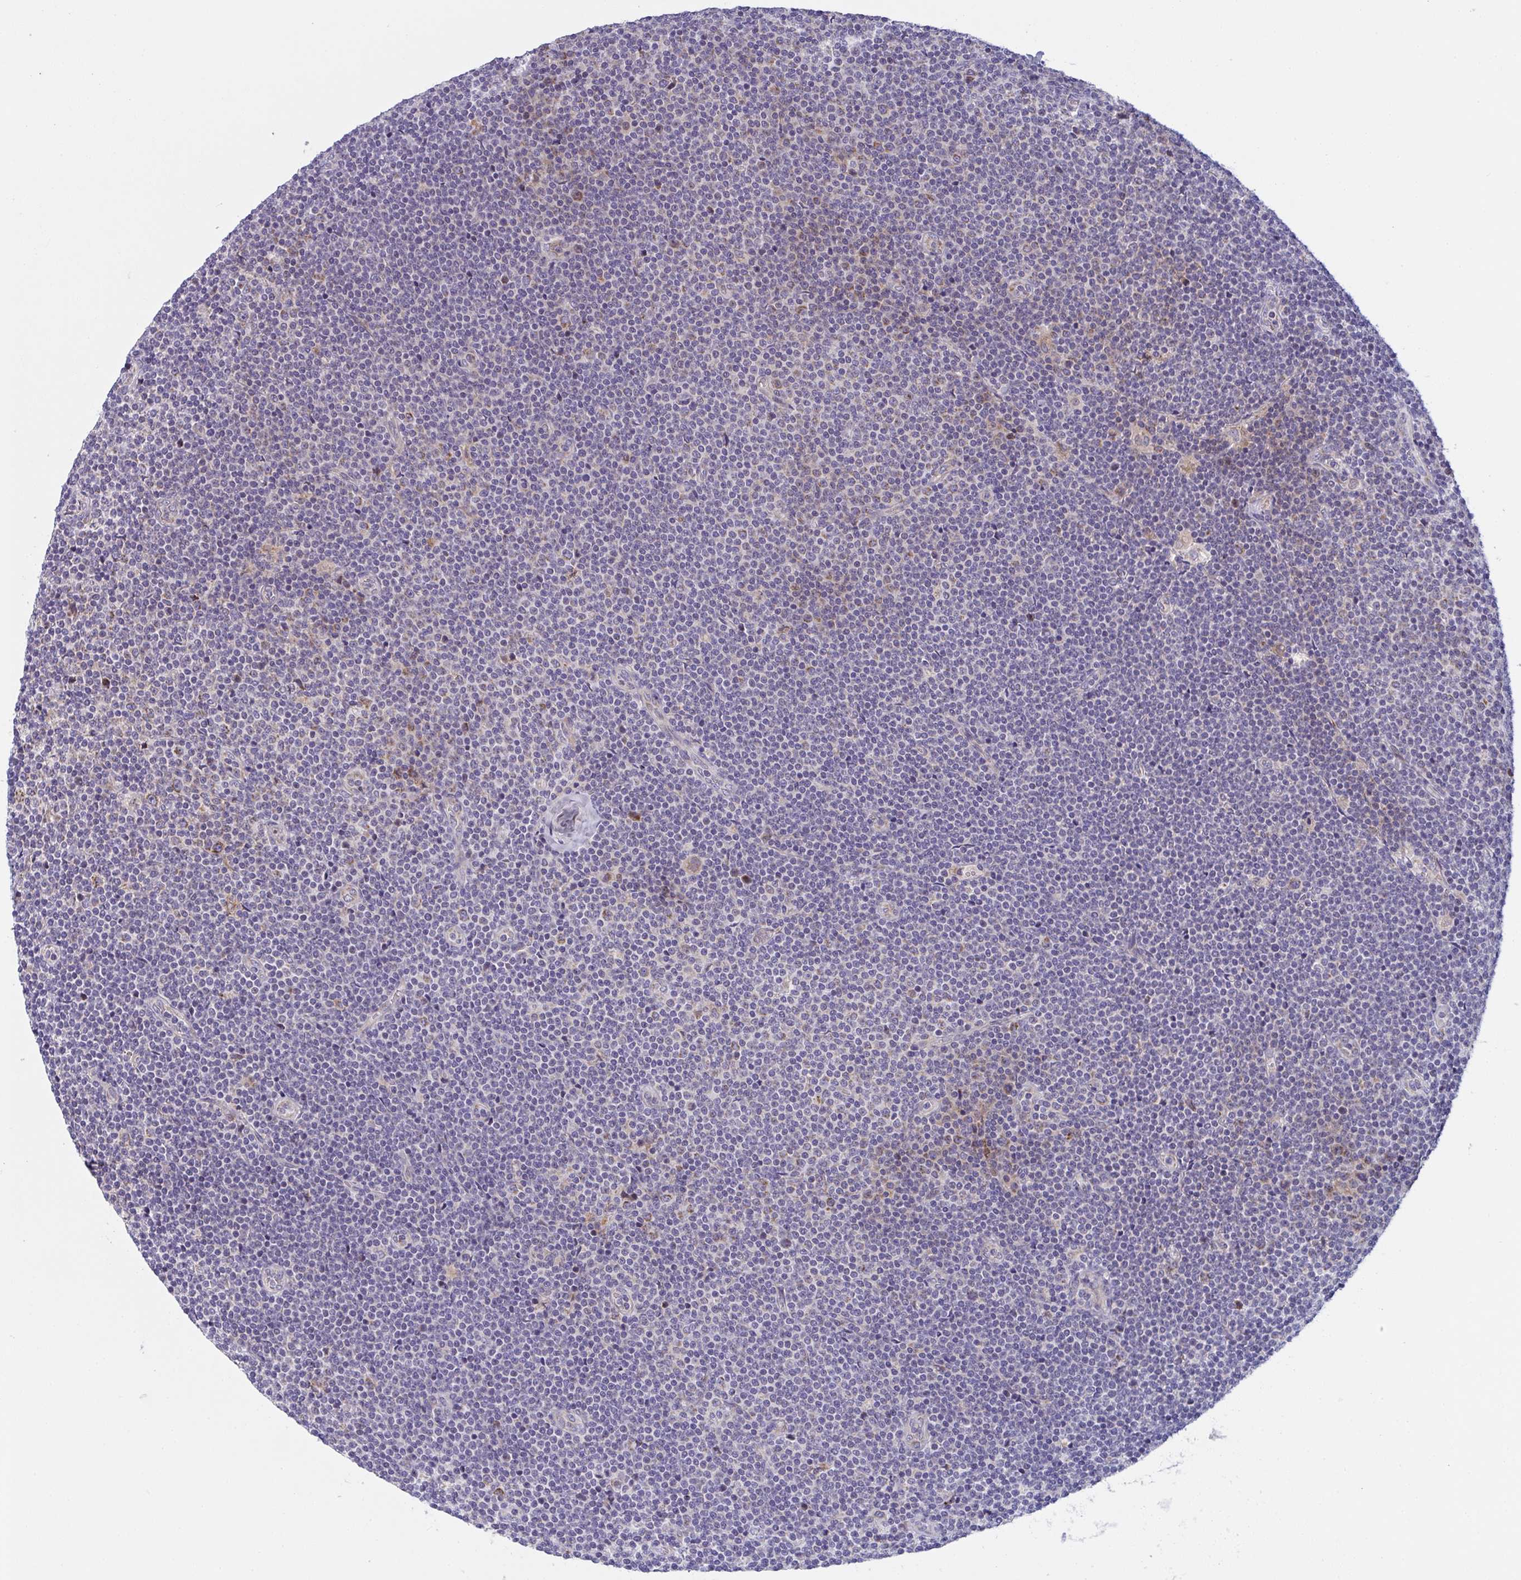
{"staining": {"intensity": "negative", "quantity": "none", "location": "none"}, "tissue": "lymphoma", "cell_type": "Tumor cells", "image_type": "cancer", "snomed": [{"axis": "morphology", "description": "Malignant lymphoma, non-Hodgkin's type, Low grade"}, {"axis": "topography", "description": "Lymph node"}], "caption": "Human lymphoma stained for a protein using immunohistochemistry displays no positivity in tumor cells.", "gene": "MRPS2", "patient": {"sex": "male", "age": 48}}